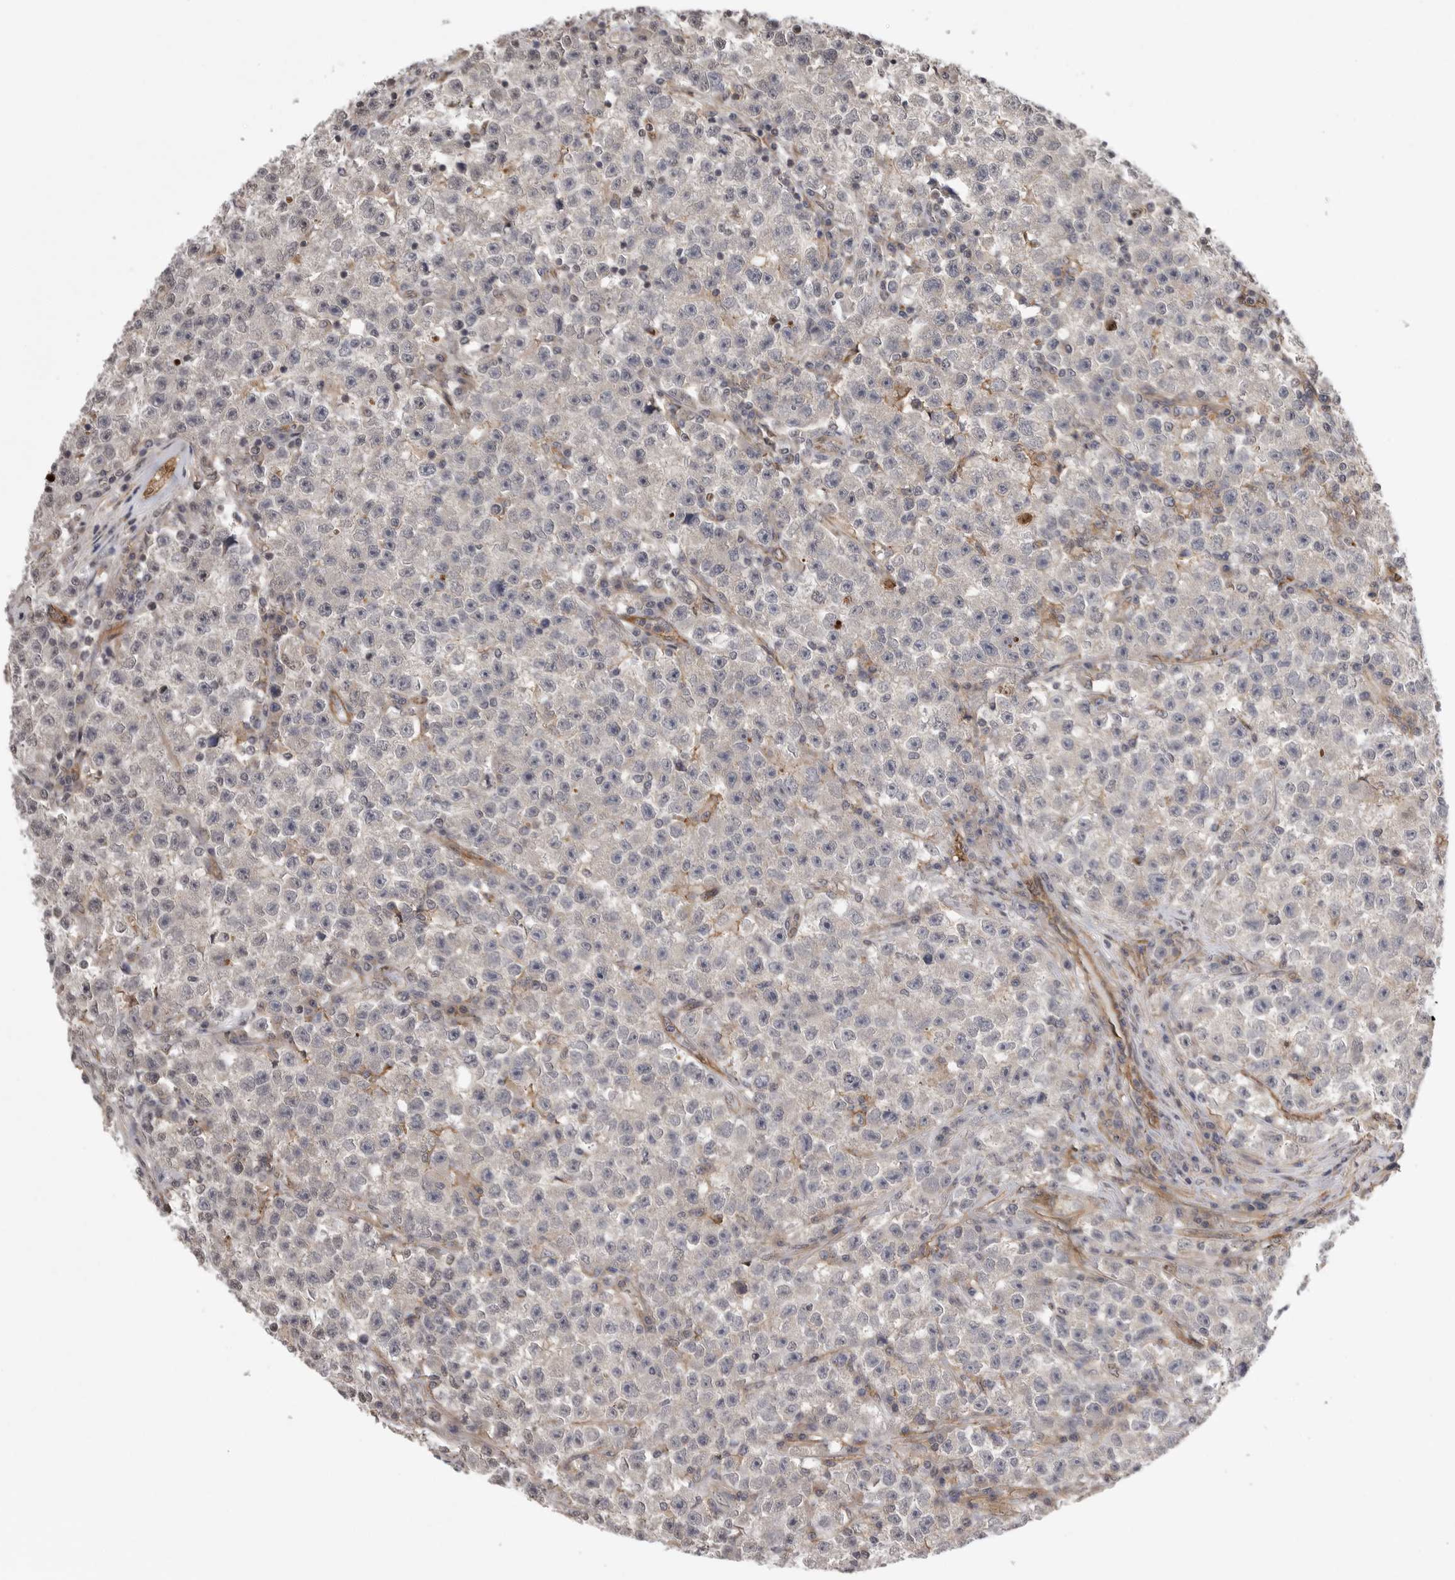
{"staining": {"intensity": "negative", "quantity": "none", "location": "none"}, "tissue": "testis cancer", "cell_type": "Tumor cells", "image_type": "cancer", "snomed": [{"axis": "morphology", "description": "Seminoma, NOS"}, {"axis": "topography", "description": "Testis"}], "caption": "Immunohistochemistry (IHC) histopathology image of testis seminoma stained for a protein (brown), which exhibits no expression in tumor cells.", "gene": "NECTIN1", "patient": {"sex": "male", "age": 22}}